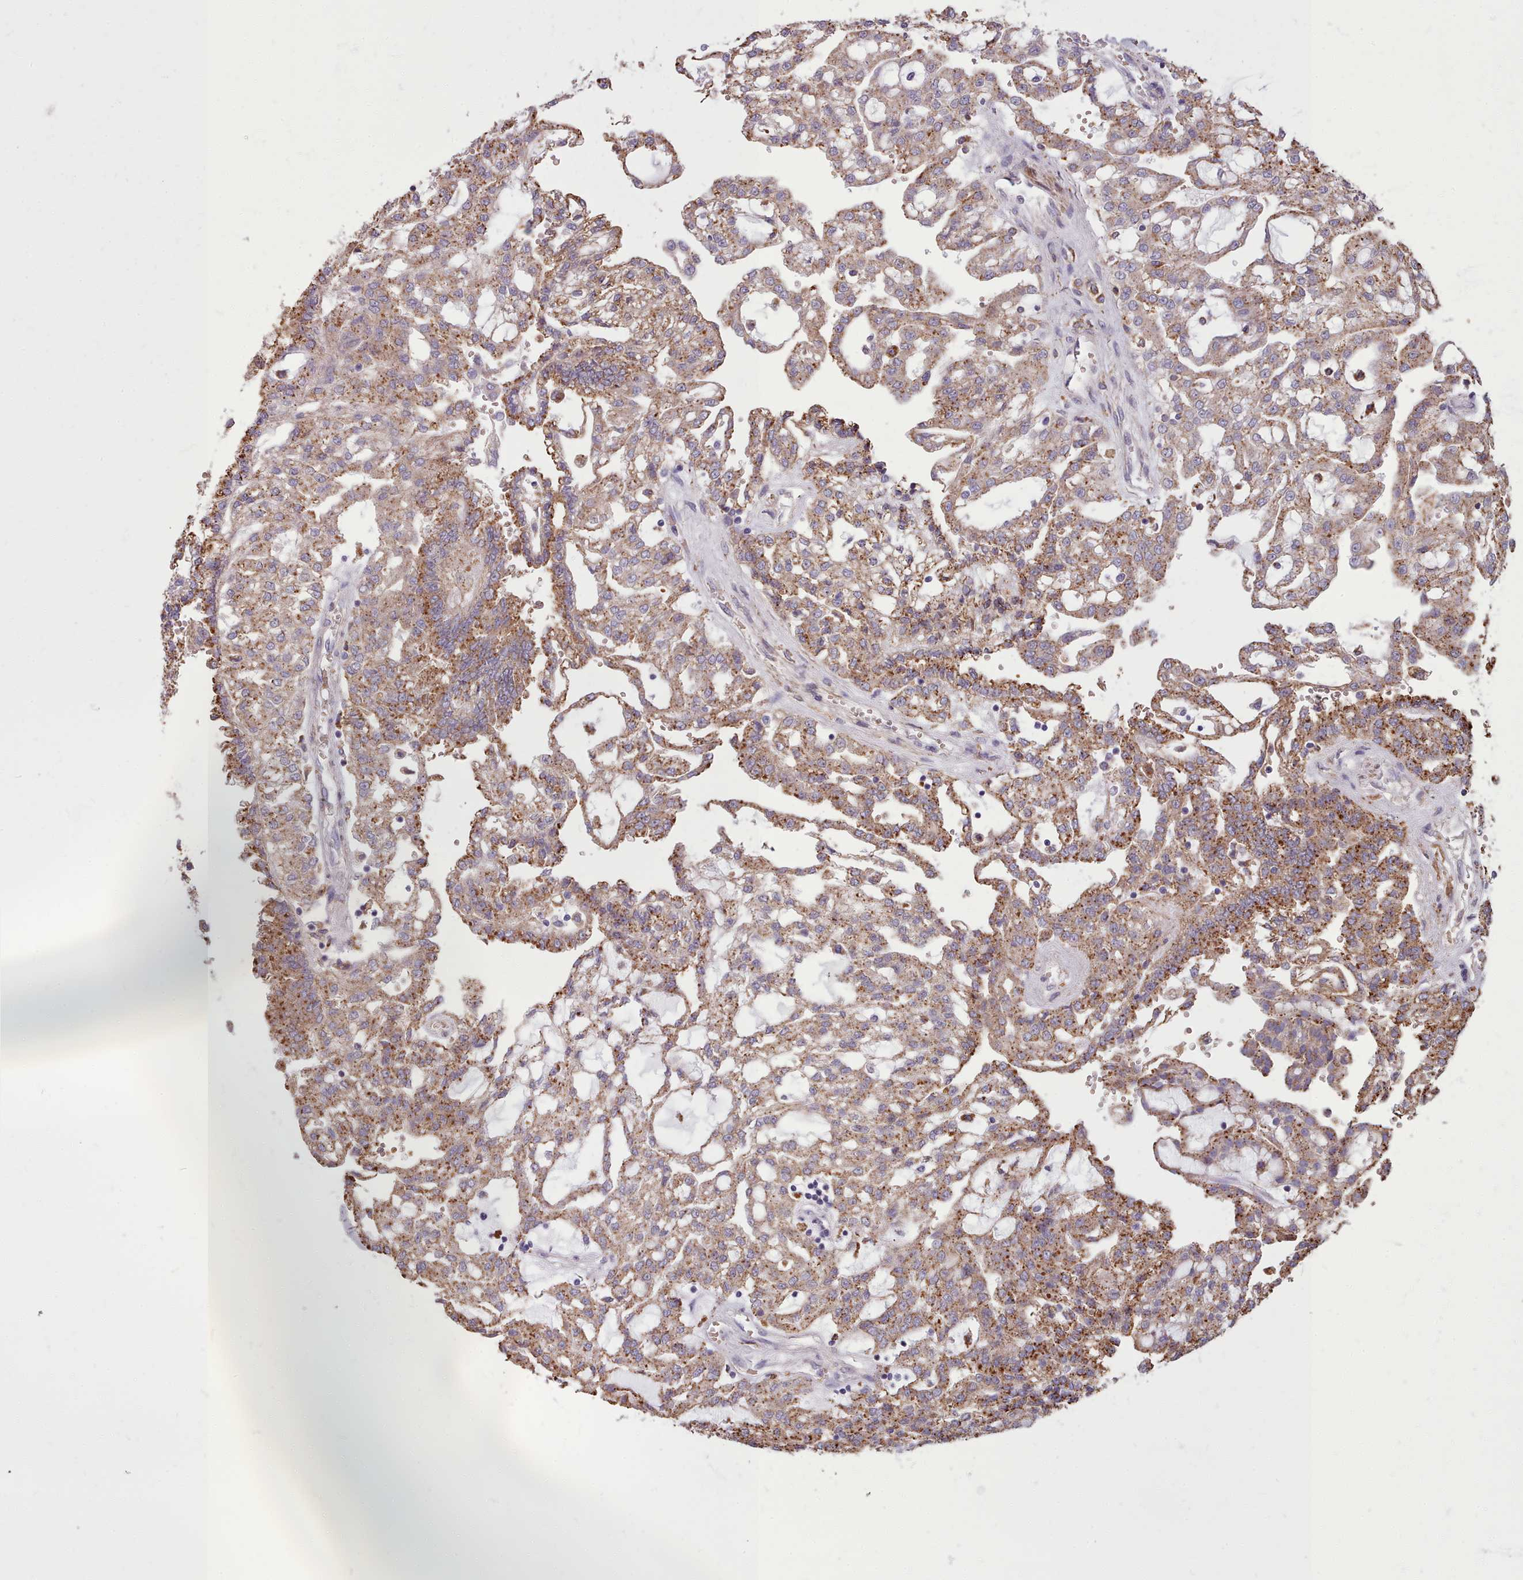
{"staining": {"intensity": "moderate", "quantity": ">75%", "location": "cytoplasmic/membranous"}, "tissue": "renal cancer", "cell_type": "Tumor cells", "image_type": "cancer", "snomed": [{"axis": "morphology", "description": "Adenocarcinoma, NOS"}, {"axis": "topography", "description": "Kidney"}], "caption": "The image demonstrates a brown stain indicating the presence of a protein in the cytoplasmic/membranous of tumor cells in renal adenocarcinoma.", "gene": "PACSIN3", "patient": {"sex": "male", "age": 63}}